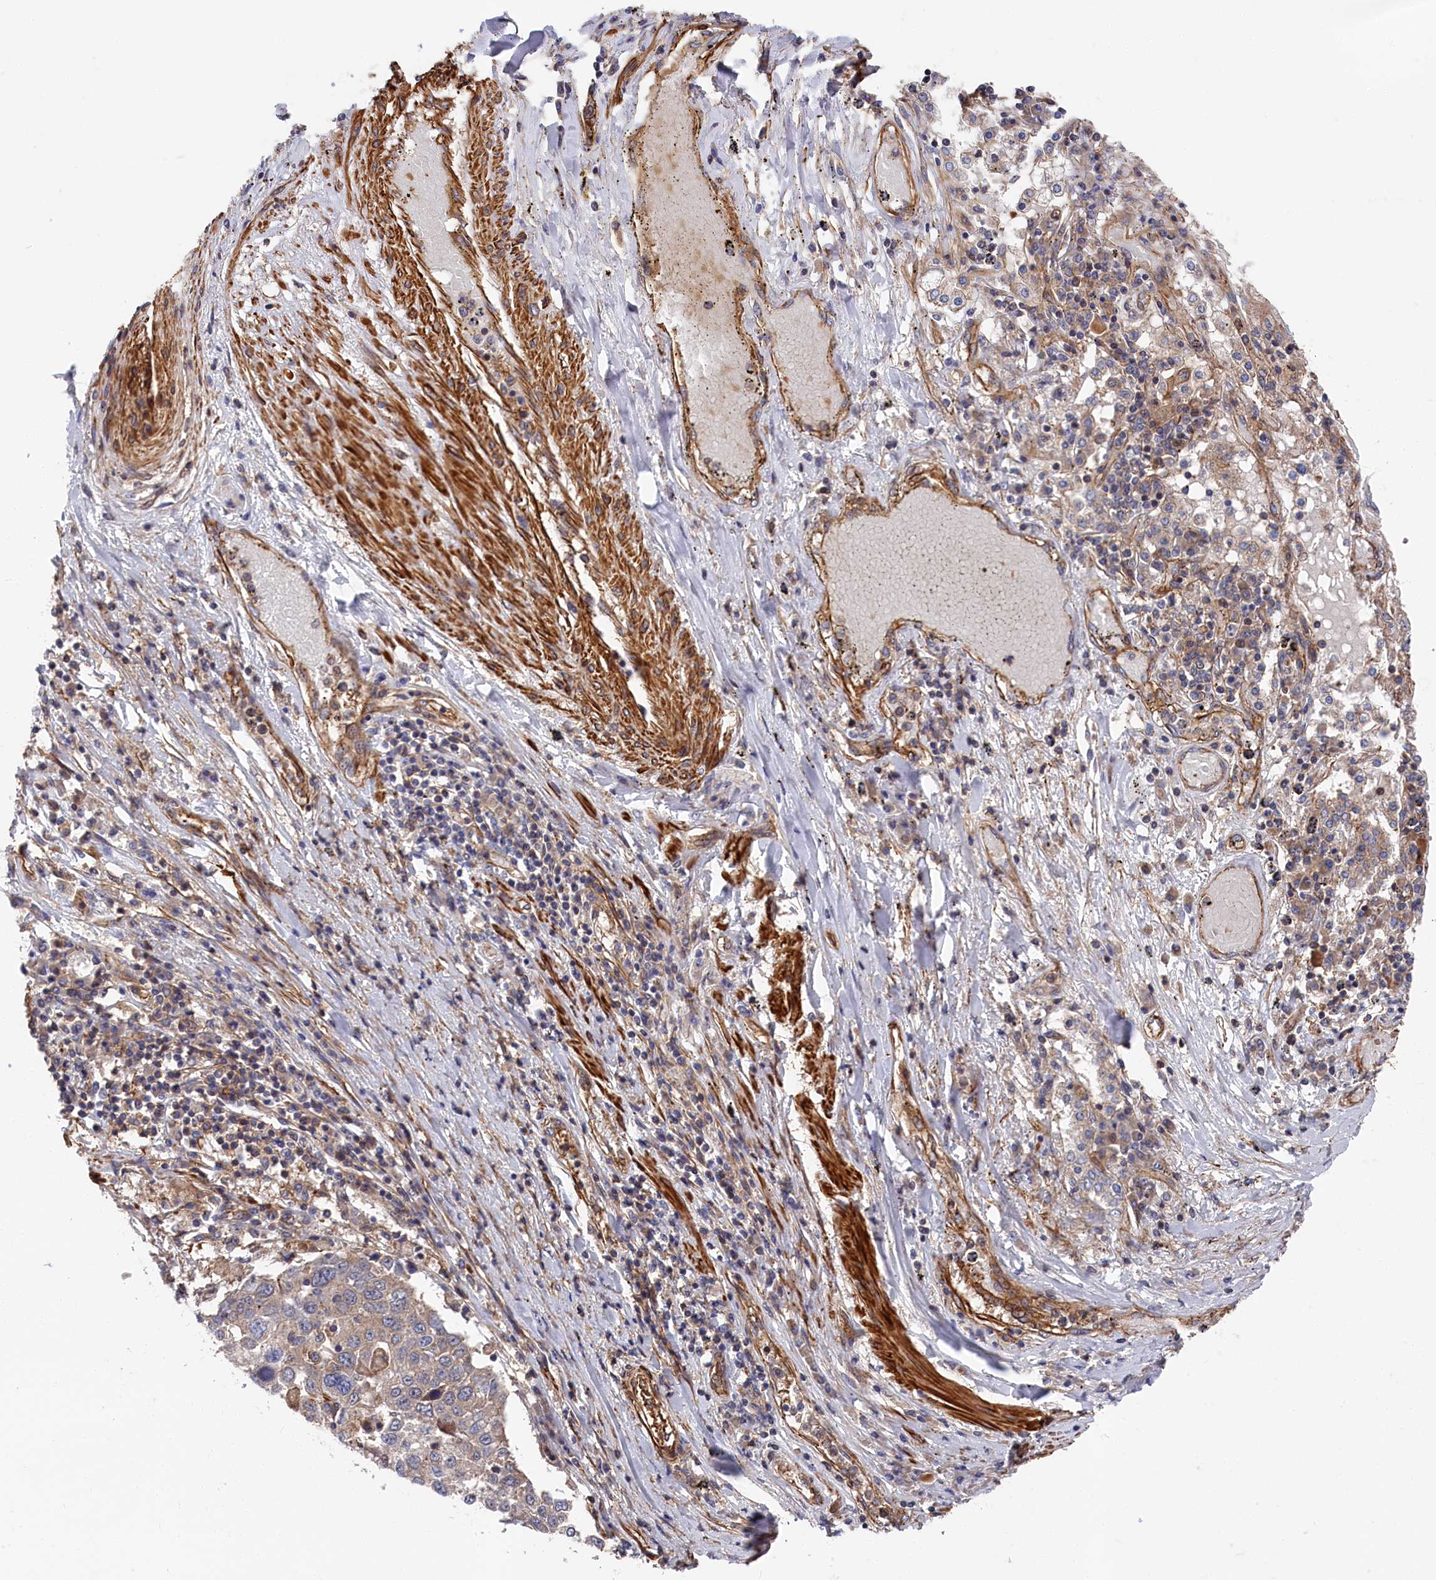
{"staining": {"intensity": "weak", "quantity": "<25%", "location": "cytoplasmic/membranous"}, "tissue": "lung cancer", "cell_type": "Tumor cells", "image_type": "cancer", "snomed": [{"axis": "morphology", "description": "Squamous cell carcinoma, NOS"}, {"axis": "topography", "description": "Lung"}], "caption": "Tumor cells show no significant protein expression in squamous cell carcinoma (lung). The staining is performed using DAB brown chromogen with nuclei counter-stained in using hematoxylin.", "gene": "LDHD", "patient": {"sex": "male", "age": 65}}